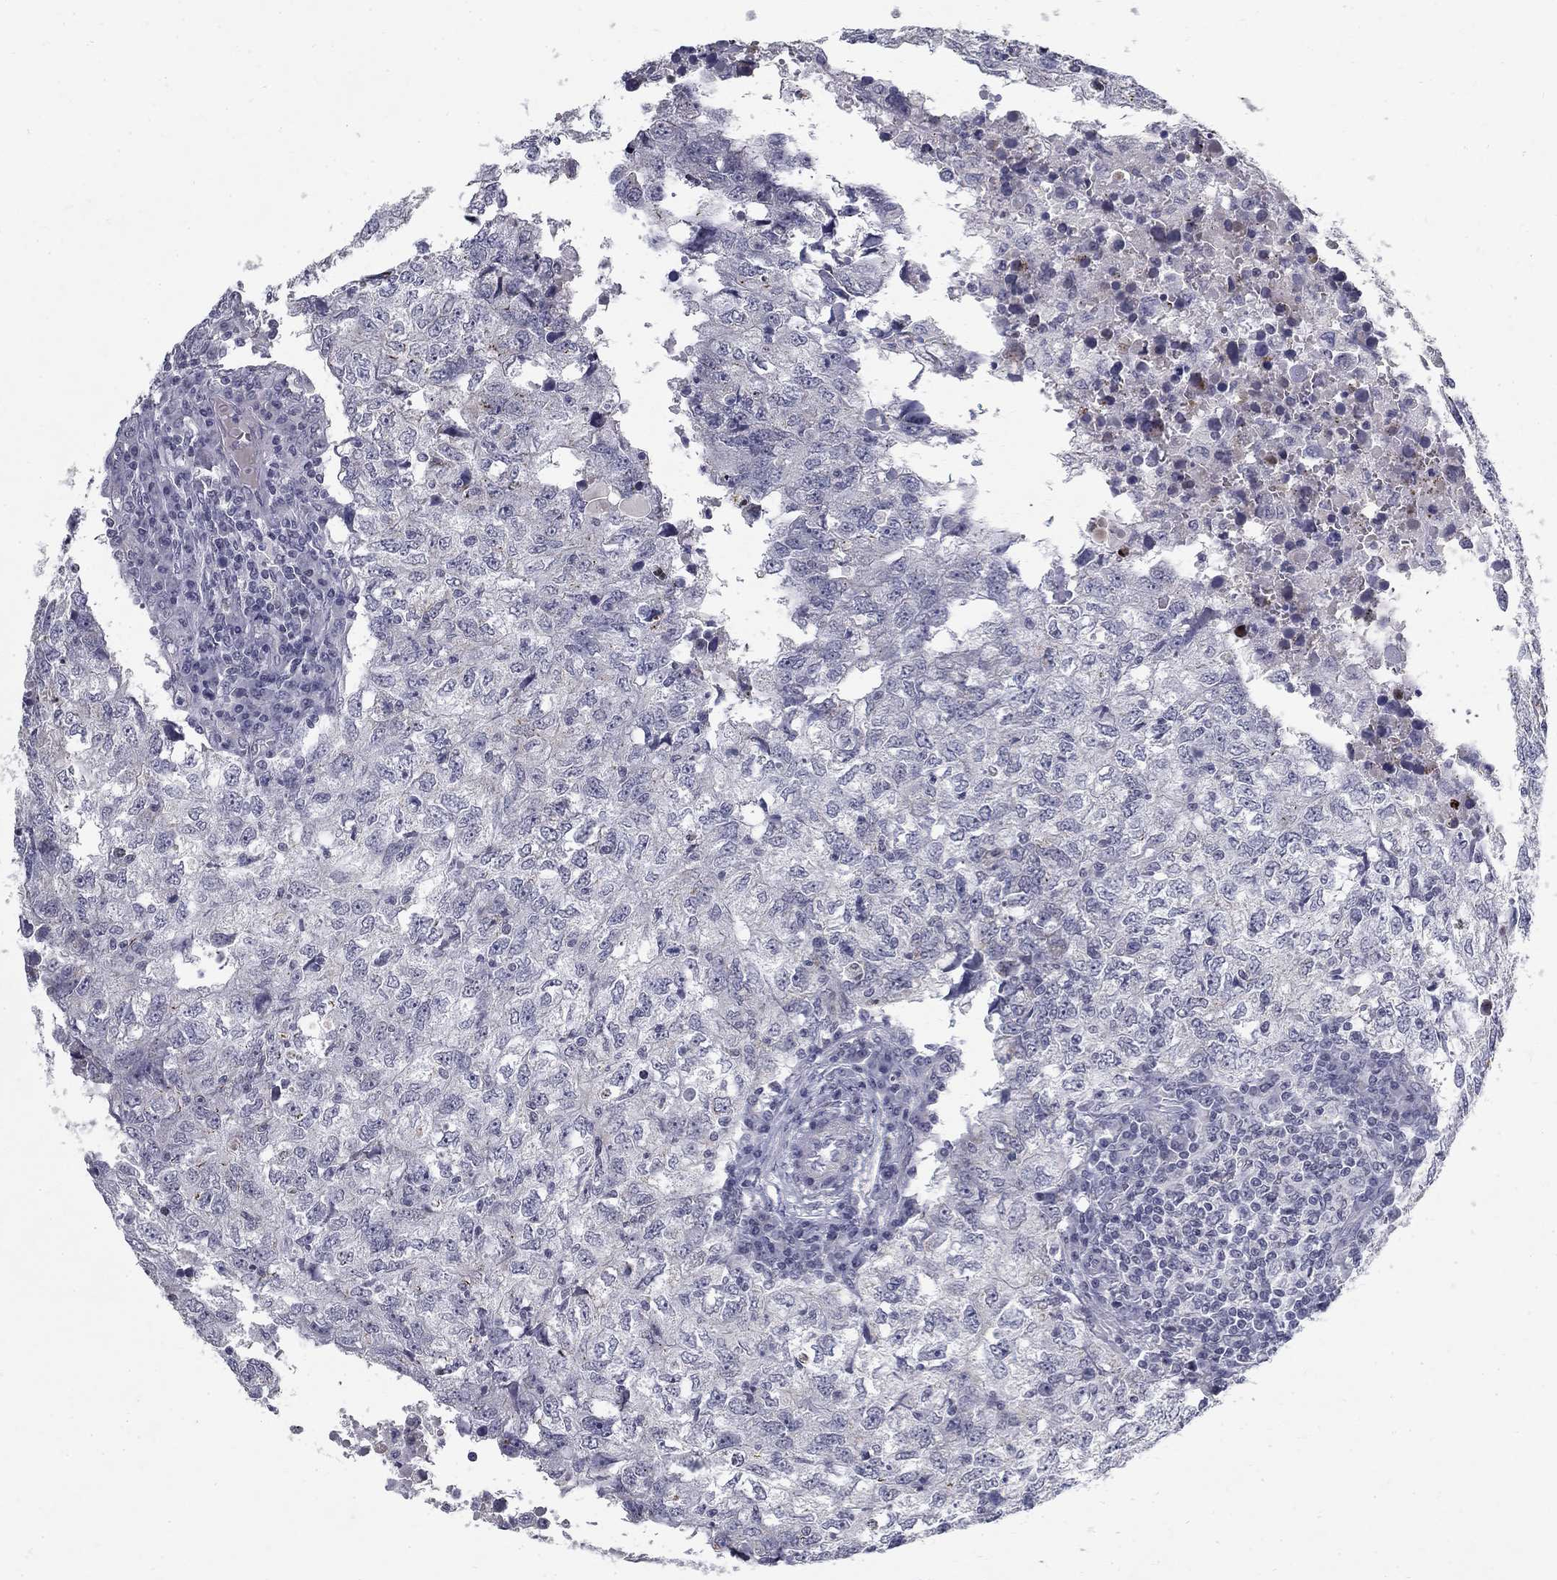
{"staining": {"intensity": "negative", "quantity": "none", "location": "none"}, "tissue": "breast cancer", "cell_type": "Tumor cells", "image_type": "cancer", "snomed": [{"axis": "morphology", "description": "Duct carcinoma"}, {"axis": "topography", "description": "Breast"}], "caption": "IHC of breast cancer exhibits no positivity in tumor cells.", "gene": "CLIC6", "patient": {"sex": "female", "age": 30}}